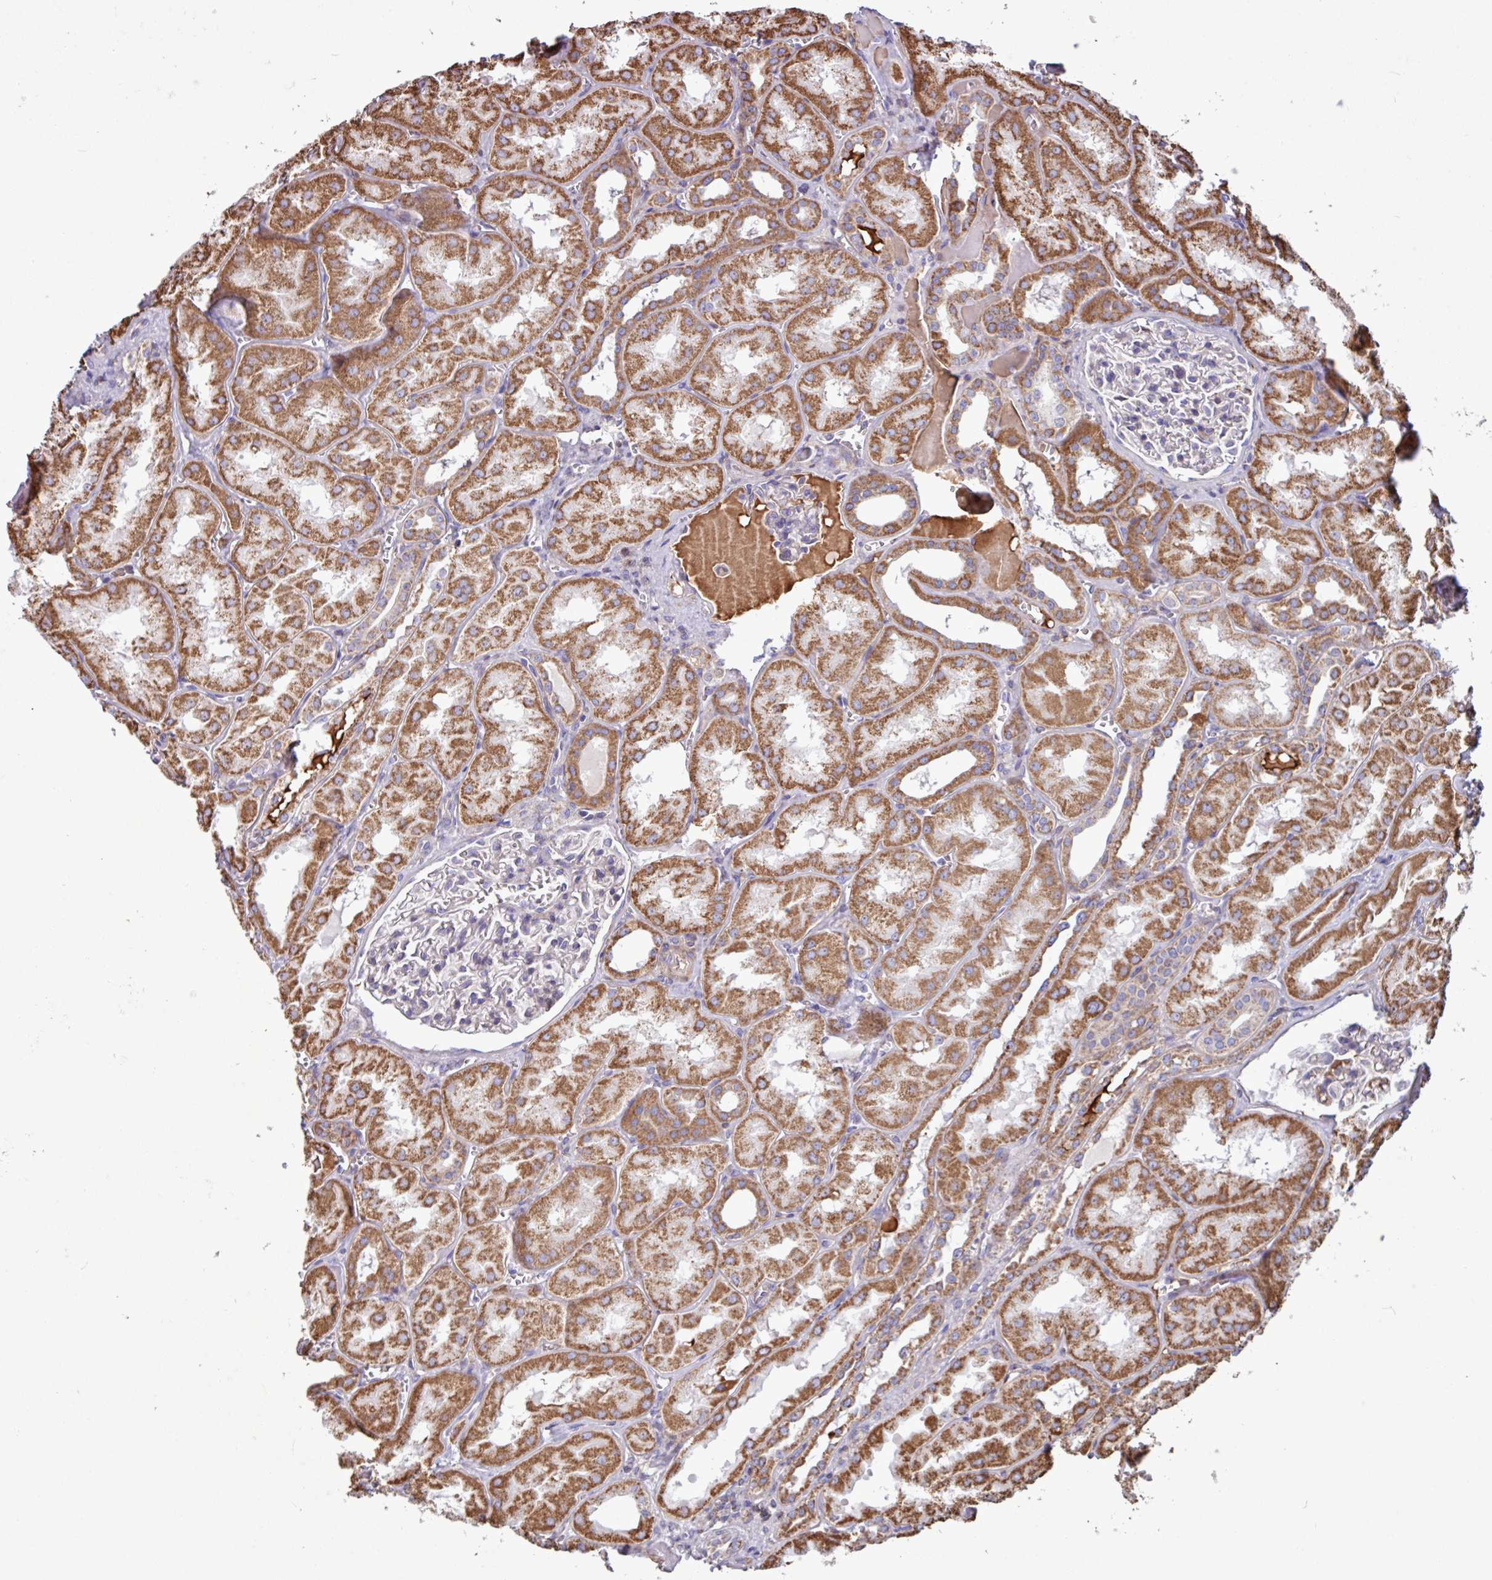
{"staining": {"intensity": "moderate", "quantity": "<25%", "location": "cytoplasmic/membranous"}, "tissue": "kidney", "cell_type": "Cells in glomeruli", "image_type": "normal", "snomed": [{"axis": "morphology", "description": "Normal tissue, NOS"}, {"axis": "topography", "description": "Kidney"}], "caption": "The photomicrograph shows a brown stain indicating the presence of a protein in the cytoplasmic/membranous of cells in glomeruli in kidney. Ihc stains the protein in brown and the nuclei are stained blue.", "gene": "RTL3", "patient": {"sex": "male", "age": 61}}